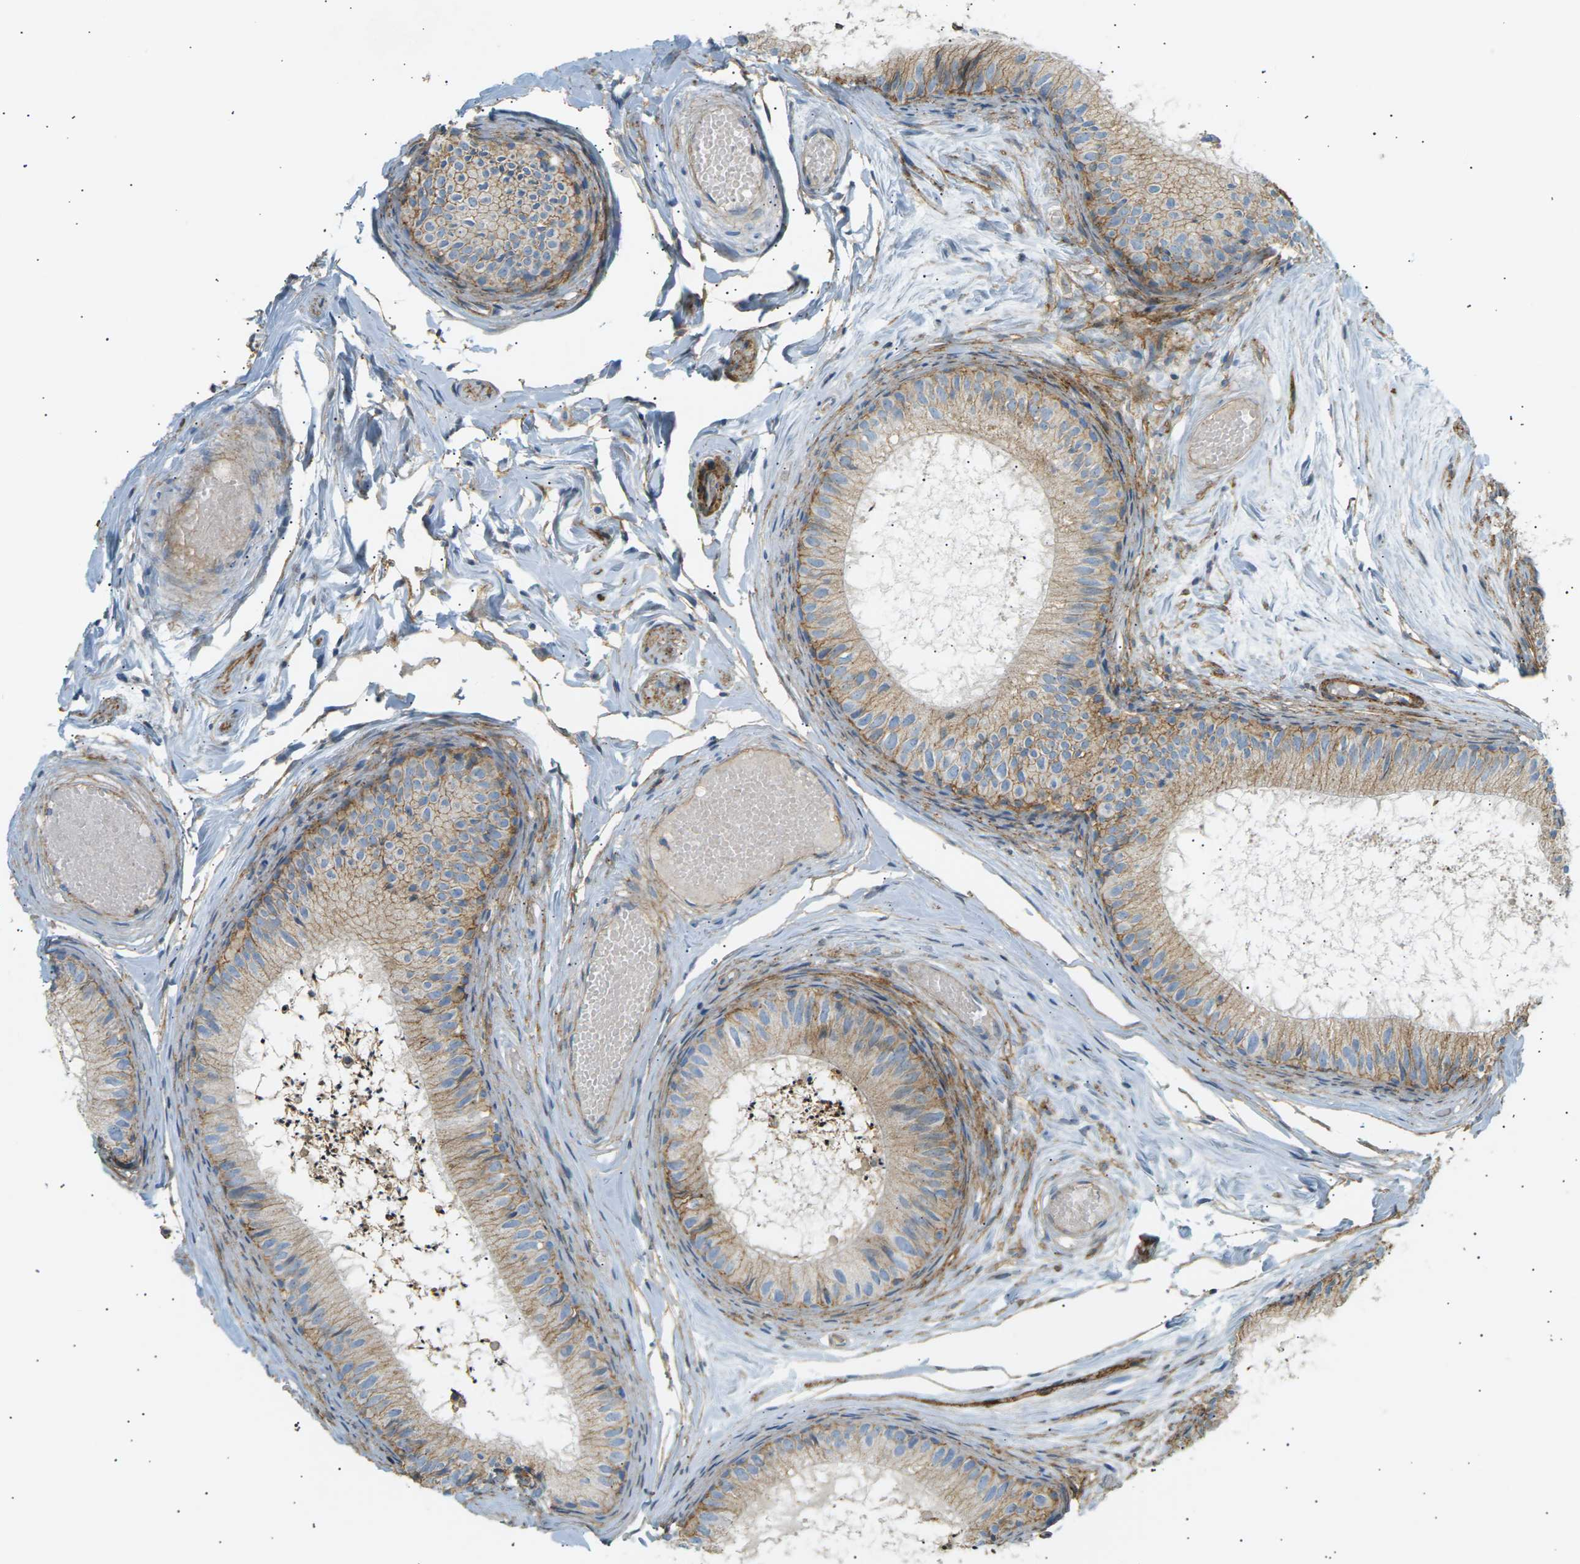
{"staining": {"intensity": "moderate", "quantity": "25%-75%", "location": "cytoplasmic/membranous"}, "tissue": "epididymis", "cell_type": "Glandular cells", "image_type": "normal", "snomed": [{"axis": "morphology", "description": "Normal tissue, NOS"}, {"axis": "topography", "description": "Epididymis"}], "caption": "Immunohistochemical staining of normal human epididymis displays moderate cytoplasmic/membranous protein expression in approximately 25%-75% of glandular cells. The staining was performed using DAB (3,3'-diaminobenzidine) to visualize the protein expression in brown, while the nuclei were stained in blue with hematoxylin (Magnification: 20x).", "gene": "ATP2B4", "patient": {"sex": "male", "age": 46}}